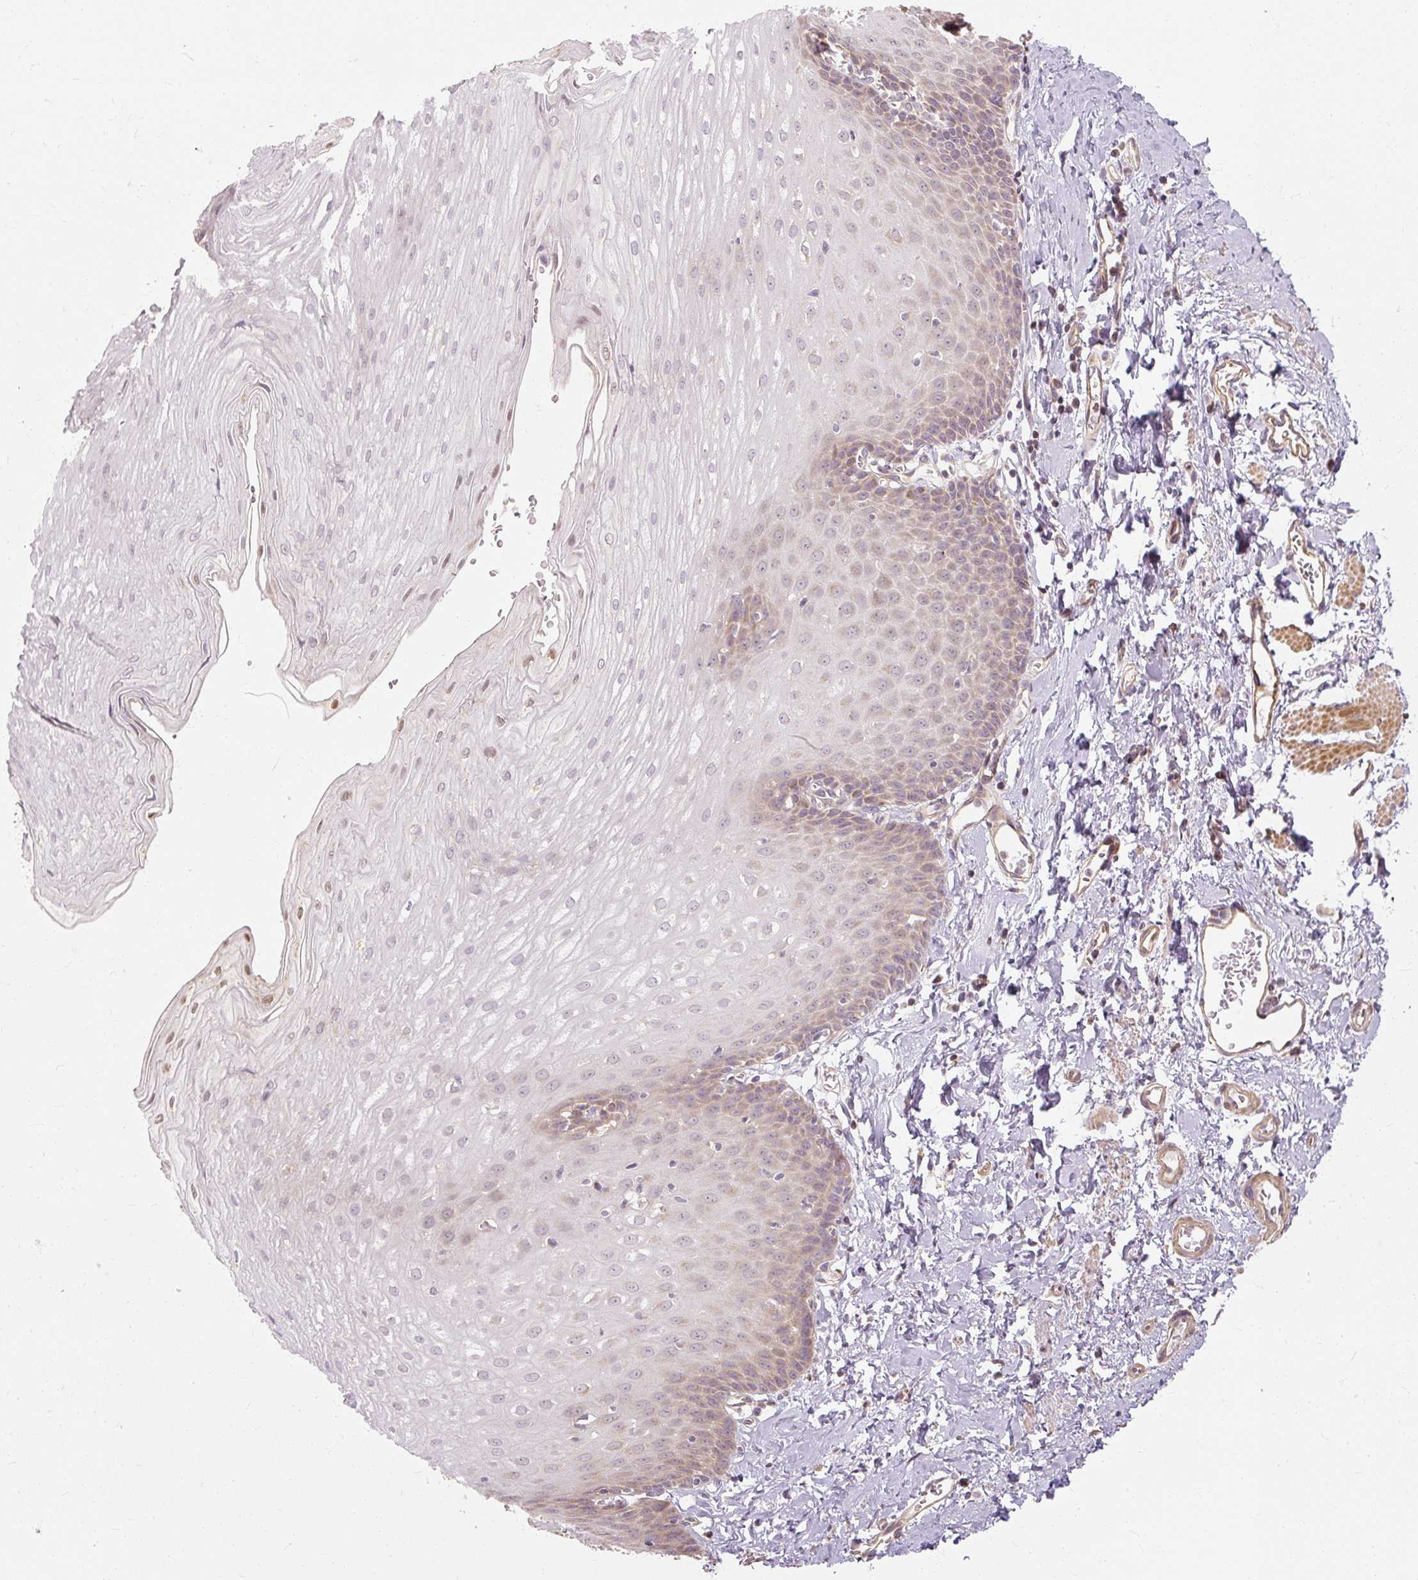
{"staining": {"intensity": "moderate", "quantity": "25%-75%", "location": "cytoplasmic/membranous,nuclear"}, "tissue": "esophagus", "cell_type": "Squamous epithelial cells", "image_type": "normal", "snomed": [{"axis": "morphology", "description": "Normal tissue, NOS"}, {"axis": "topography", "description": "Esophagus"}], "caption": "IHC photomicrograph of benign human esophagus stained for a protein (brown), which demonstrates medium levels of moderate cytoplasmic/membranous,nuclear positivity in about 25%-75% of squamous epithelial cells.", "gene": "RB1CC1", "patient": {"sex": "male", "age": 70}}